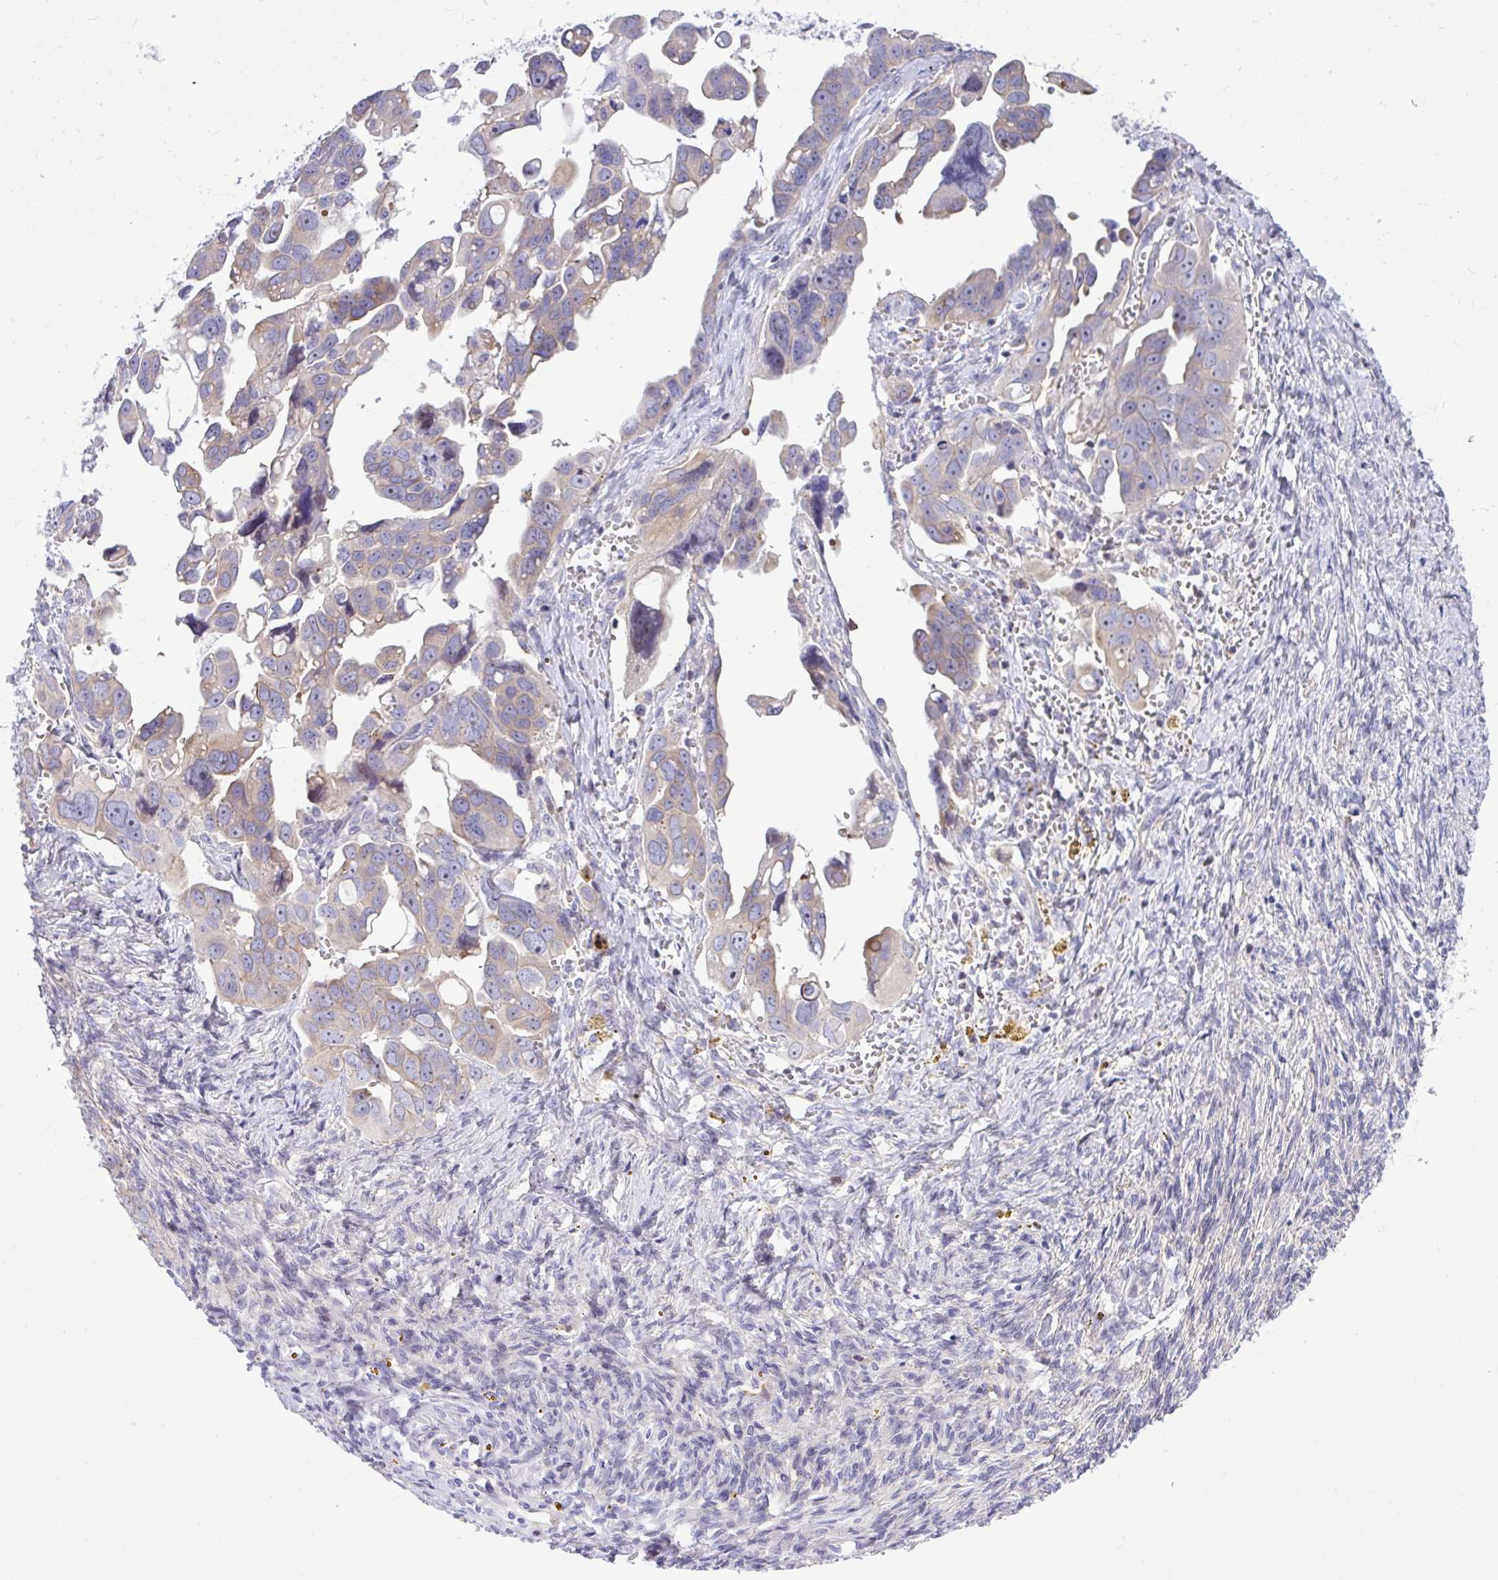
{"staining": {"intensity": "weak", "quantity": "<25%", "location": "cytoplasmic/membranous"}, "tissue": "ovarian cancer", "cell_type": "Tumor cells", "image_type": "cancer", "snomed": [{"axis": "morphology", "description": "Cystadenocarcinoma, serous, NOS"}, {"axis": "topography", "description": "Ovary"}], "caption": "This is an immunohistochemistry (IHC) micrograph of ovarian cancer (serous cystadenocarcinoma). There is no expression in tumor cells.", "gene": "GRK4", "patient": {"sex": "female", "age": 59}}